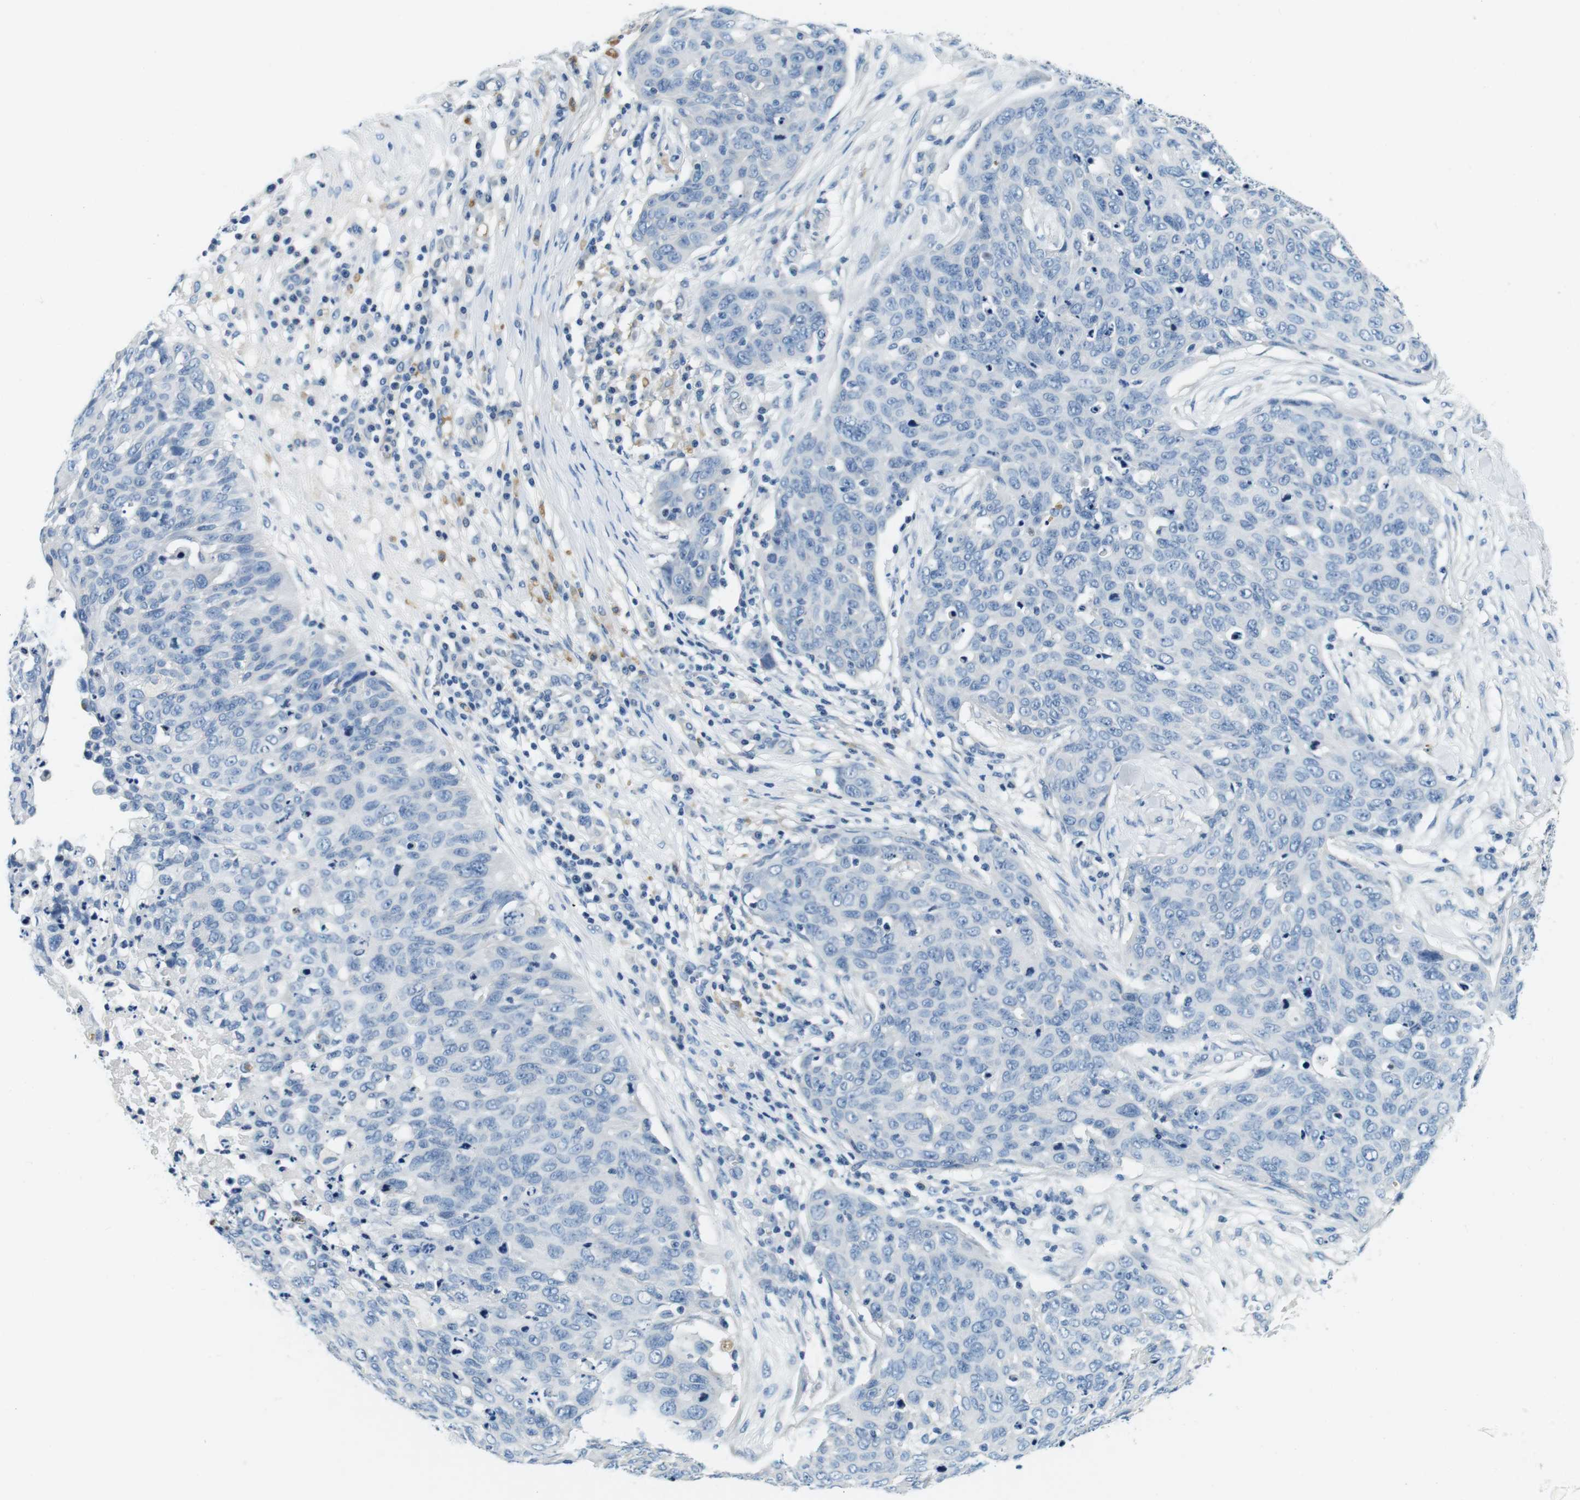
{"staining": {"intensity": "negative", "quantity": "none", "location": "none"}, "tissue": "skin cancer", "cell_type": "Tumor cells", "image_type": "cancer", "snomed": [{"axis": "morphology", "description": "Squamous cell carcinoma in situ, NOS"}, {"axis": "morphology", "description": "Squamous cell carcinoma, NOS"}, {"axis": "topography", "description": "Skin"}], "caption": "Immunohistochemical staining of human skin cancer demonstrates no significant expression in tumor cells.", "gene": "KCNJ5", "patient": {"sex": "male", "age": 93}}